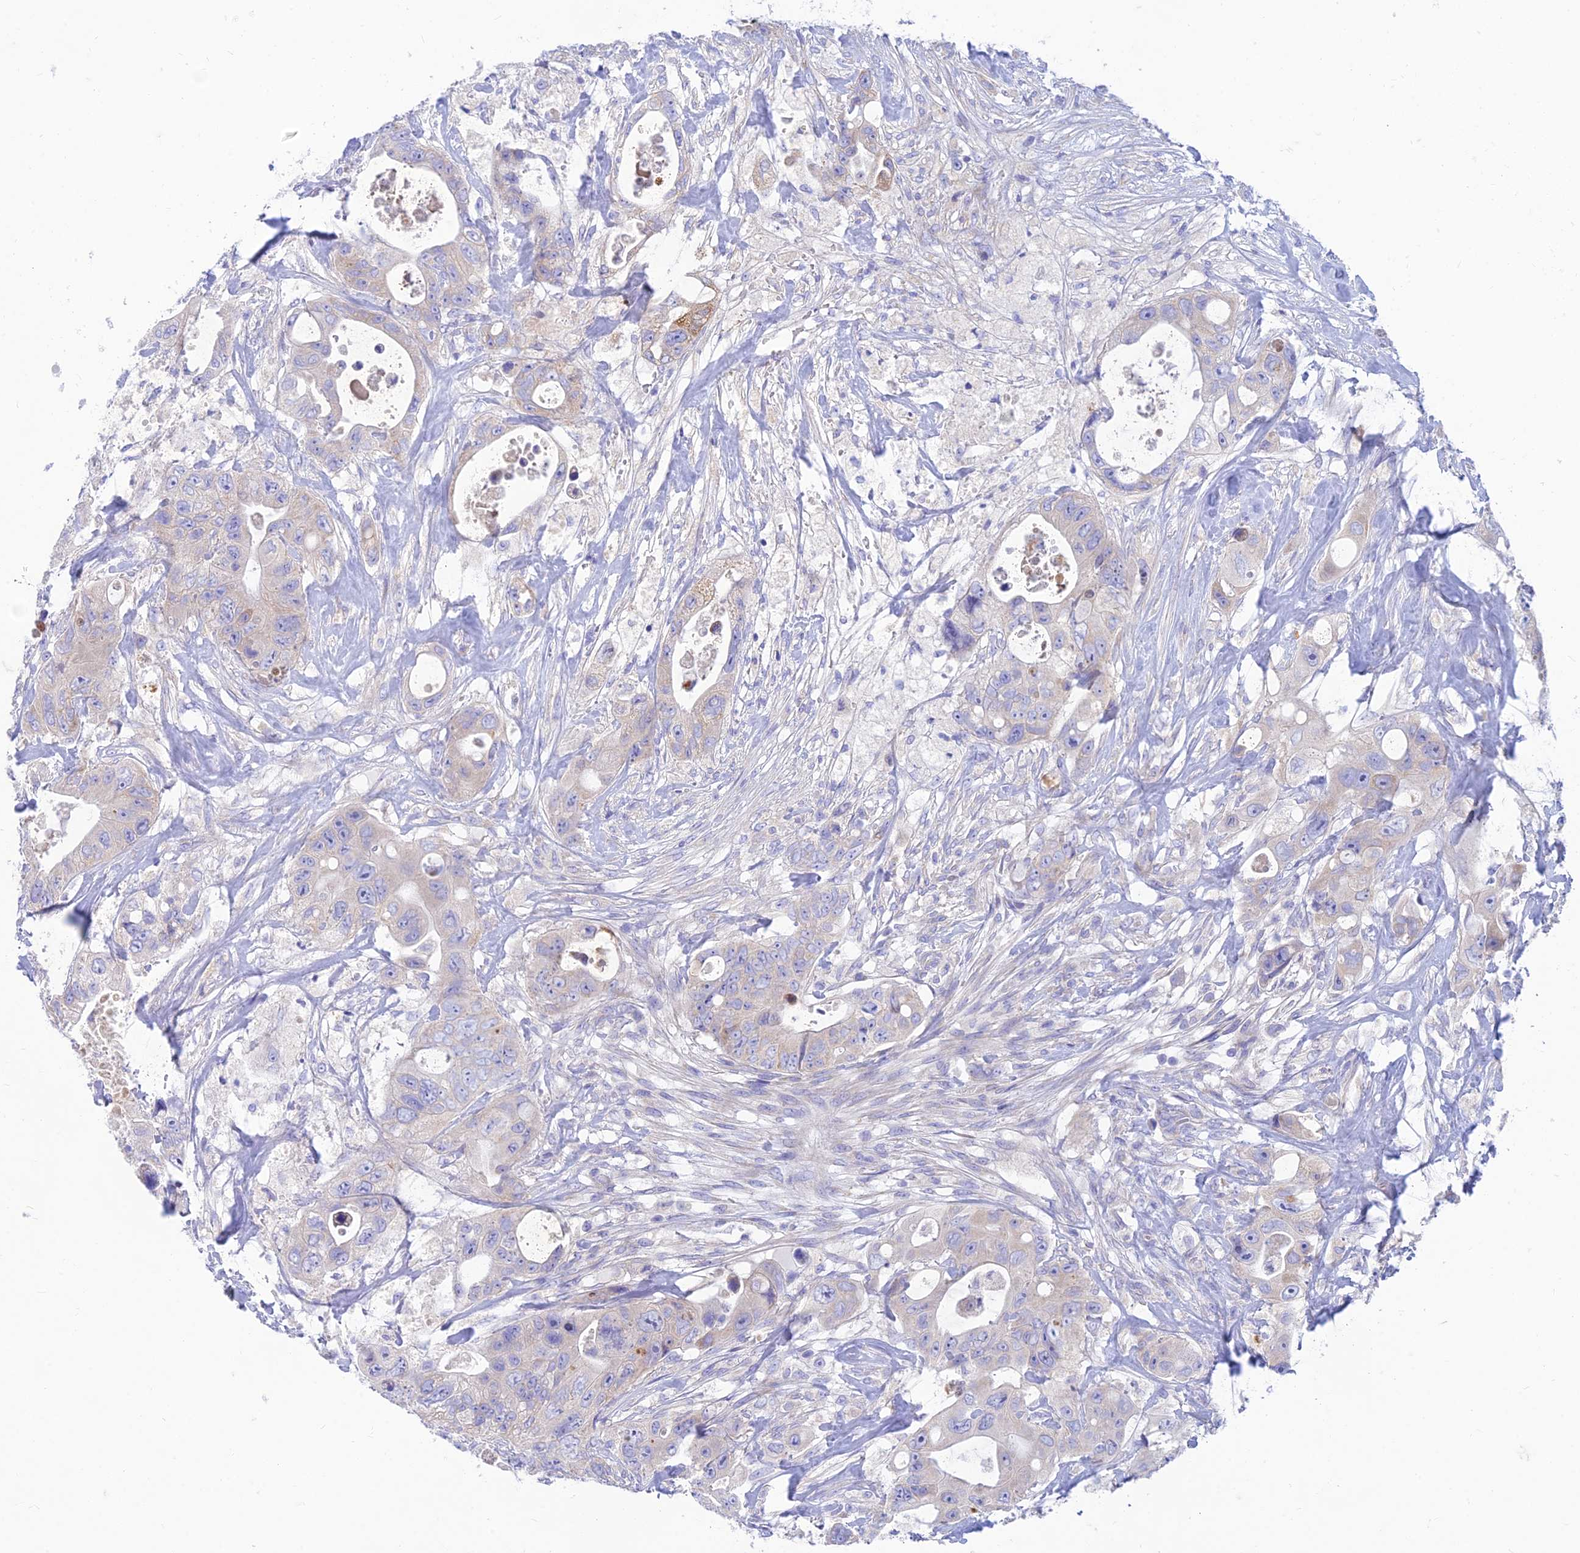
{"staining": {"intensity": "weak", "quantity": "<25%", "location": "cytoplasmic/membranous"}, "tissue": "colorectal cancer", "cell_type": "Tumor cells", "image_type": "cancer", "snomed": [{"axis": "morphology", "description": "Adenocarcinoma, NOS"}, {"axis": "topography", "description": "Colon"}], "caption": "This is an immunohistochemistry image of human colorectal adenocarcinoma. There is no expression in tumor cells.", "gene": "TMEM30B", "patient": {"sex": "female", "age": 46}}